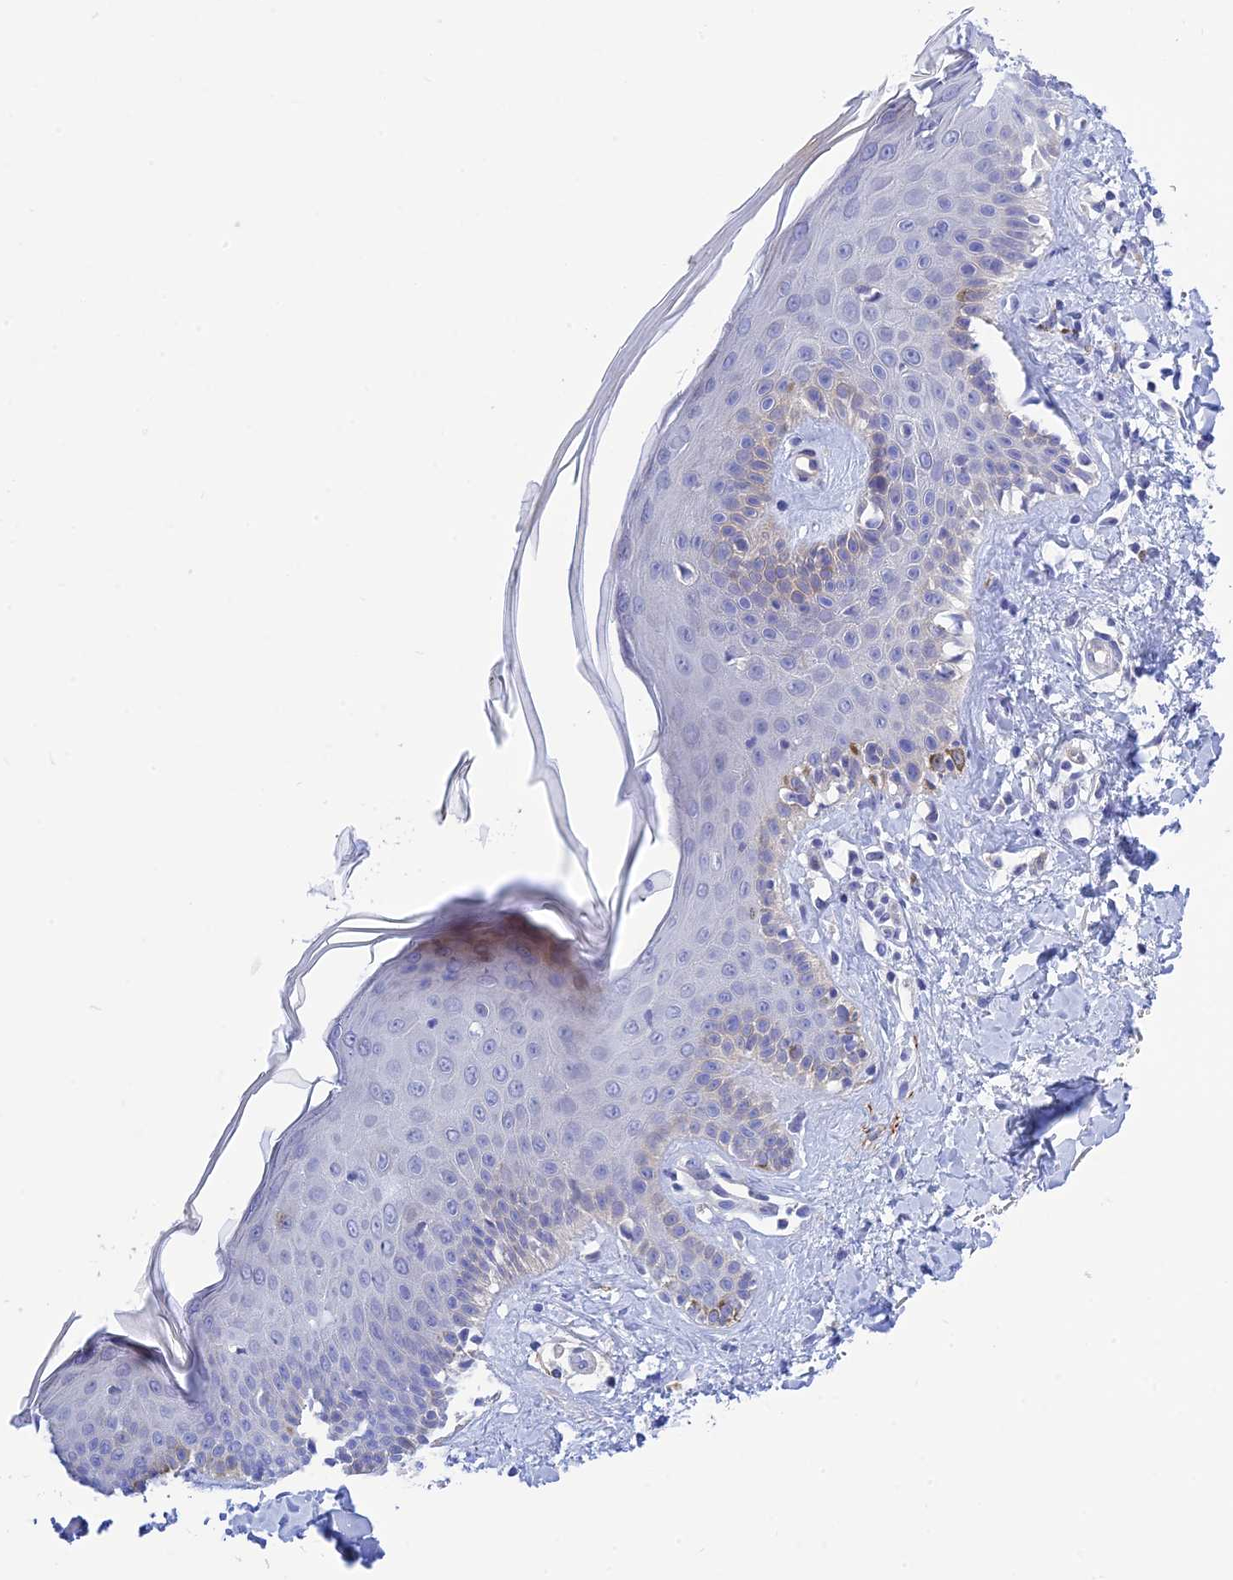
{"staining": {"intensity": "negative", "quantity": "none", "location": "none"}, "tissue": "skin", "cell_type": "Fibroblasts", "image_type": "normal", "snomed": [{"axis": "morphology", "description": "Normal tissue, NOS"}, {"axis": "topography", "description": "Skin"}], "caption": "DAB immunohistochemical staining of unremarkable human skin demonstrates no significant positivity in fibroblasts. Brightfield microscopy of immunohistochemistry (IHC) stained with DAB (3,3'-diaminobenzidine) (brown) and hematoxylin (blue), captured at high magnification.", "gene": "ZDHHC16", "patient": {"sex": "female", "age": 58}}